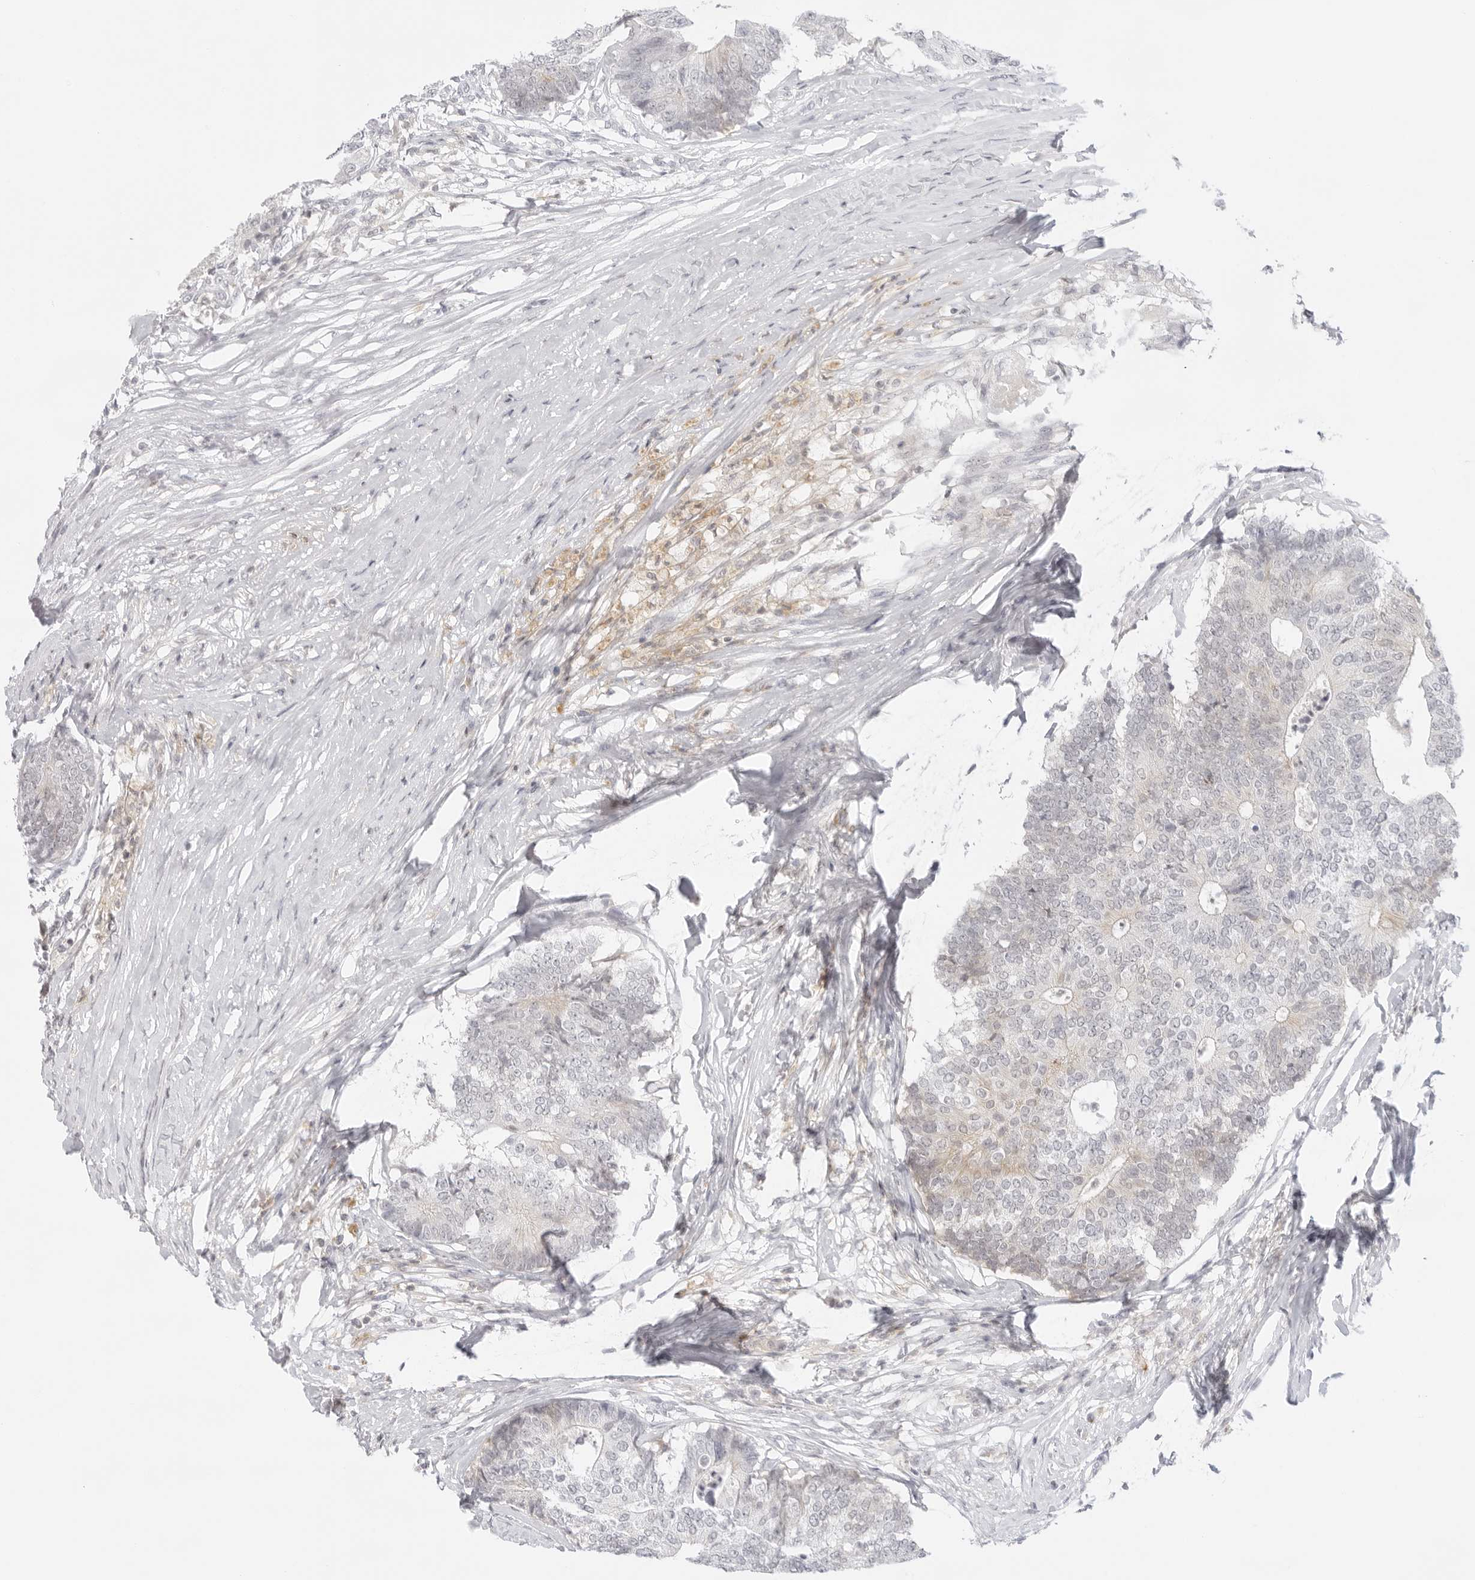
{"staining": {"intensity": "negative", "quantity": "none", "location": "none"}, "tissue": "colorectal cancer", "cell_type": "Tumor cells", "image_type": "cancer", "snomed": [{"axis": "morphology", "description": "Adenocarcinoma, NOS"}, {"axis": "topography", "description": "Colon"}], "caption": "This is an immunohistochemistry photomicrograph of colorectal cancer. There is no staining in tumor cells.", "gene": "TNFRSF14", "patient": {"sex": "female", "age": 67}}